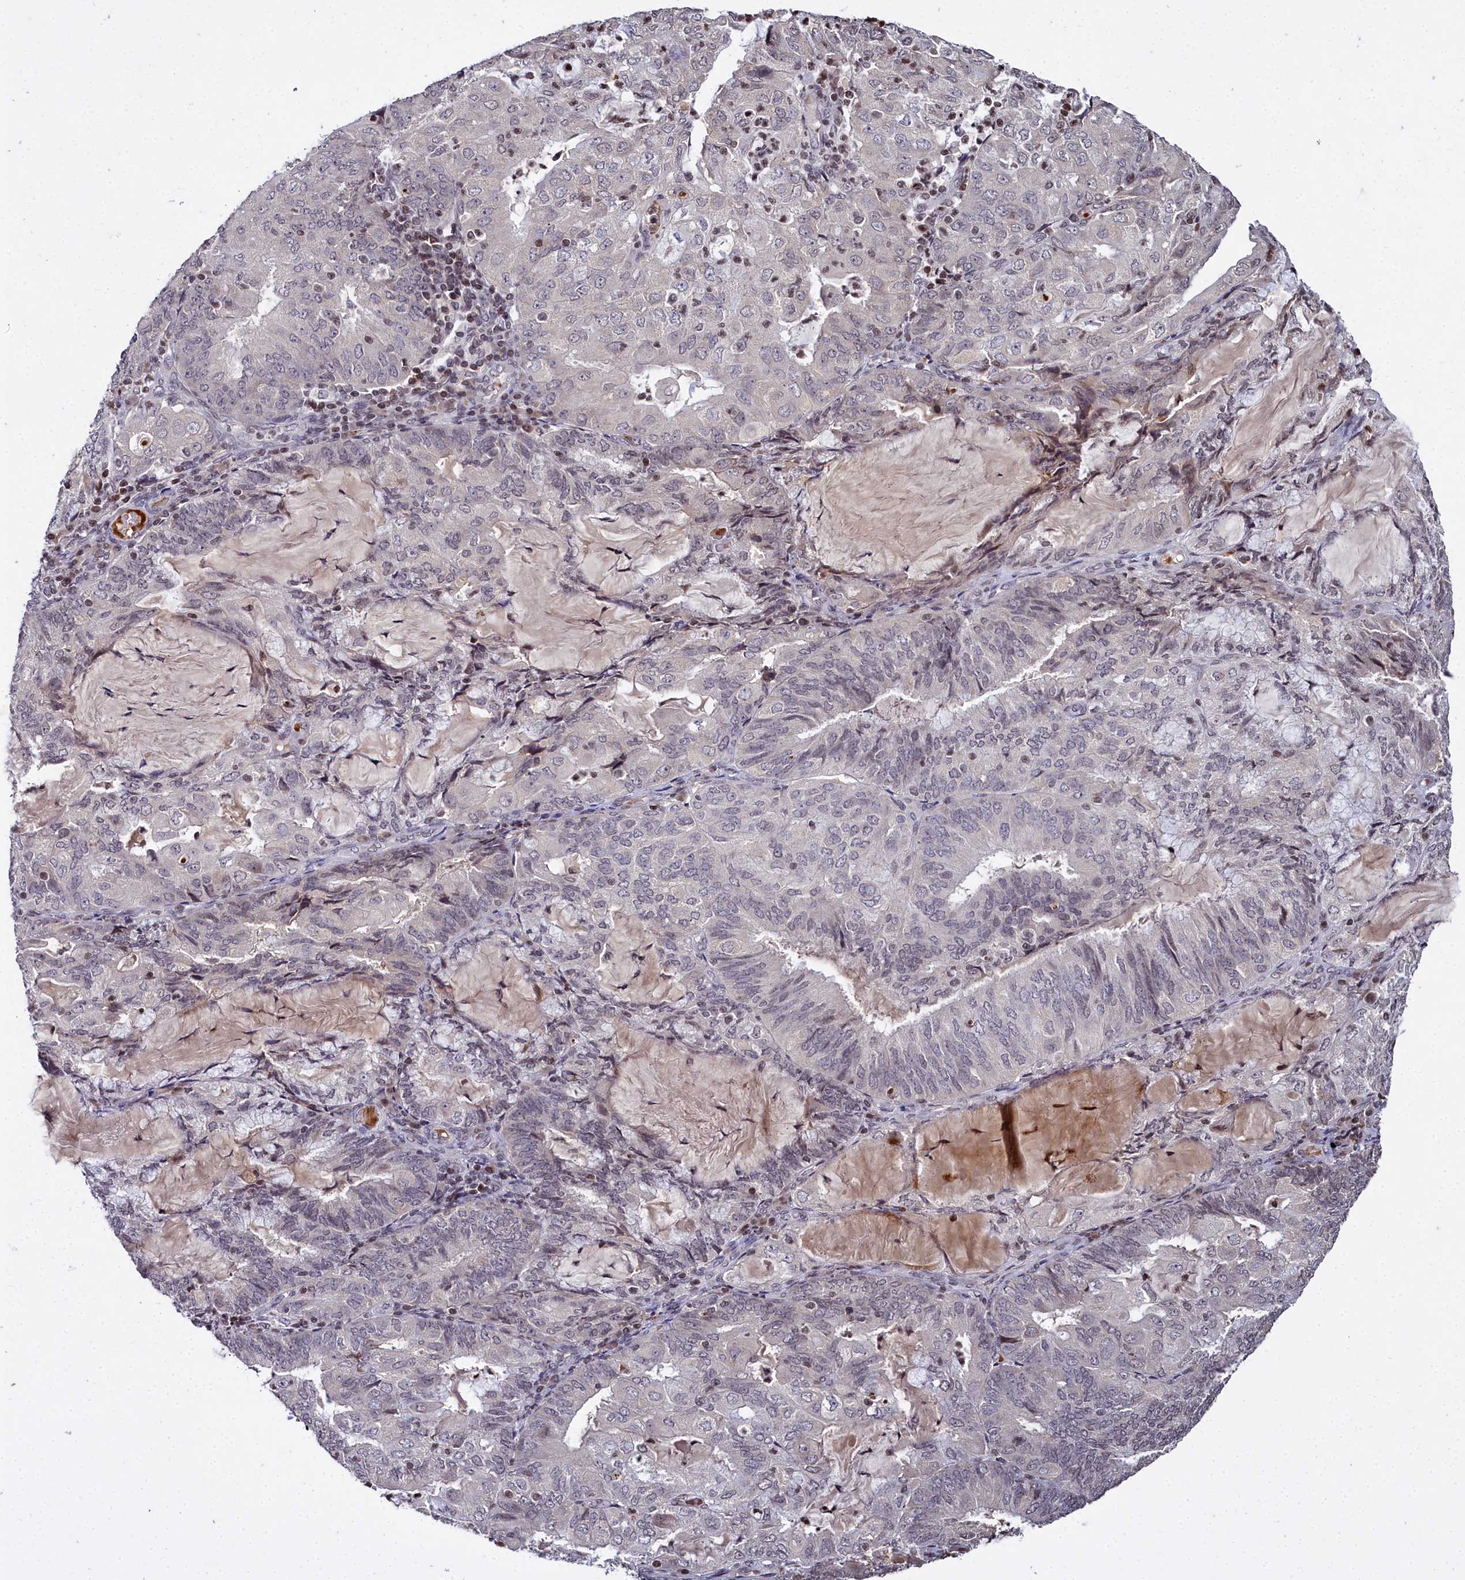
{"staining": {"intensity": "negative", "quantity": "none", "location": "none"}, "tissue": "endometrial cancer", "cell_type": "Tumor cells", "image_type": "cancer", "snomed": [{"axis": "morphology", "description": "Adenocarcinoma, NOS"}, {"axis": "topography", "description": "Endometrium"}], "caption": "Immunohistochemistry (IHC) of human endometrial cancer shows no expression in tumor cells.", "gene": "FZD4", "patient": {"sex": "female", "age": 81}}